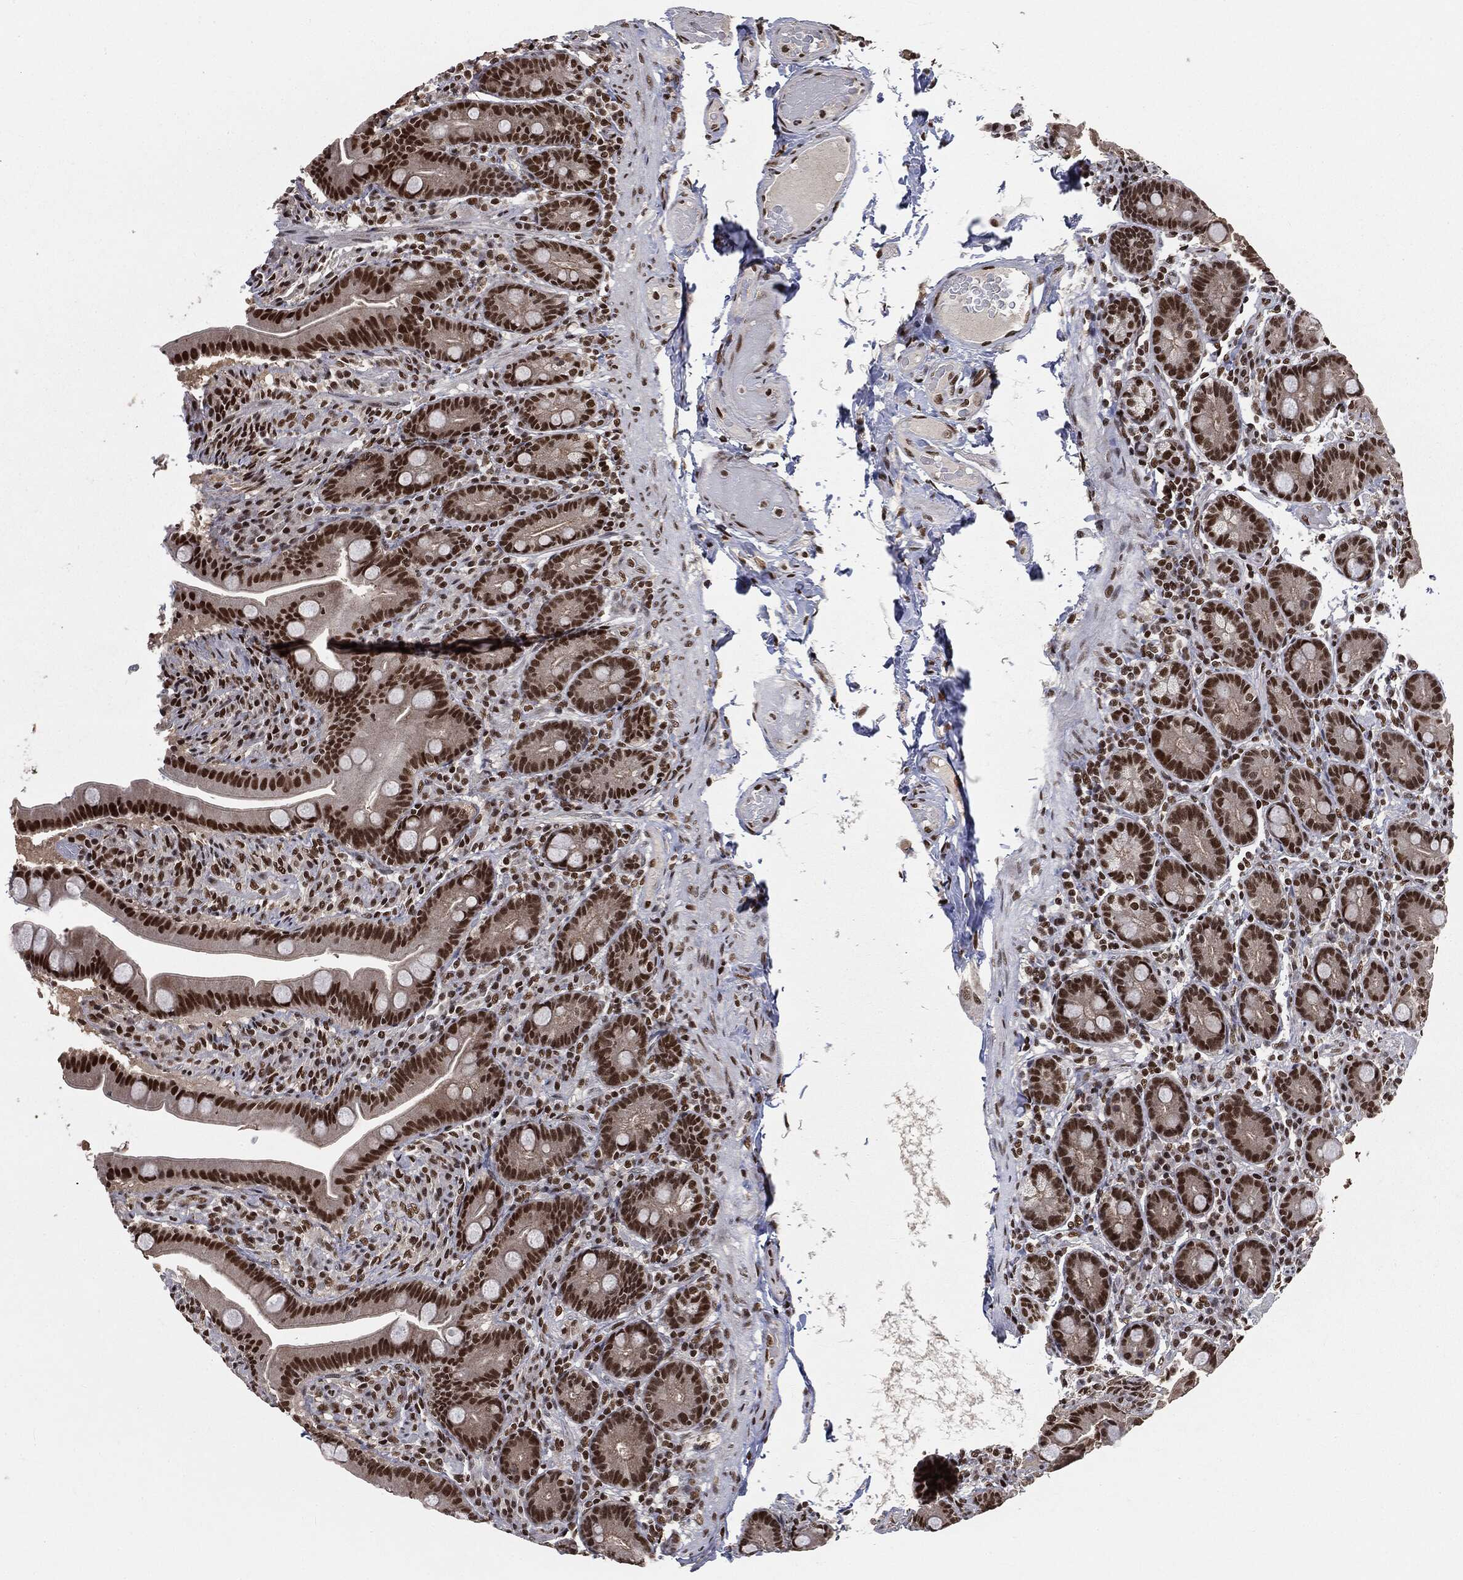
{"staining": {"intensity": "strong", "quantity": ">75%", "location": "nuclear"}, "tissue": "small intestine", "cell_type": "Glandular cells", "image_type": "normal", "snomed": [{"axis": "morphology", "description": "Normal tissue, NOS"}, {"axis": "topography", "description": "Small intestine"}], "caption": "Immunohistochemical staining of benign small intestine reveals high levels of strong nuclear positivity in about >75% of glandular cells. The protein is stained brown, and the nuclei are stained in blue (DAB (3,3'-diaminobenzidine) IHC with brightfield microscopy, high magnification).", "gene": "DPH2", "patient": {"sex": "male", "age": 66}}